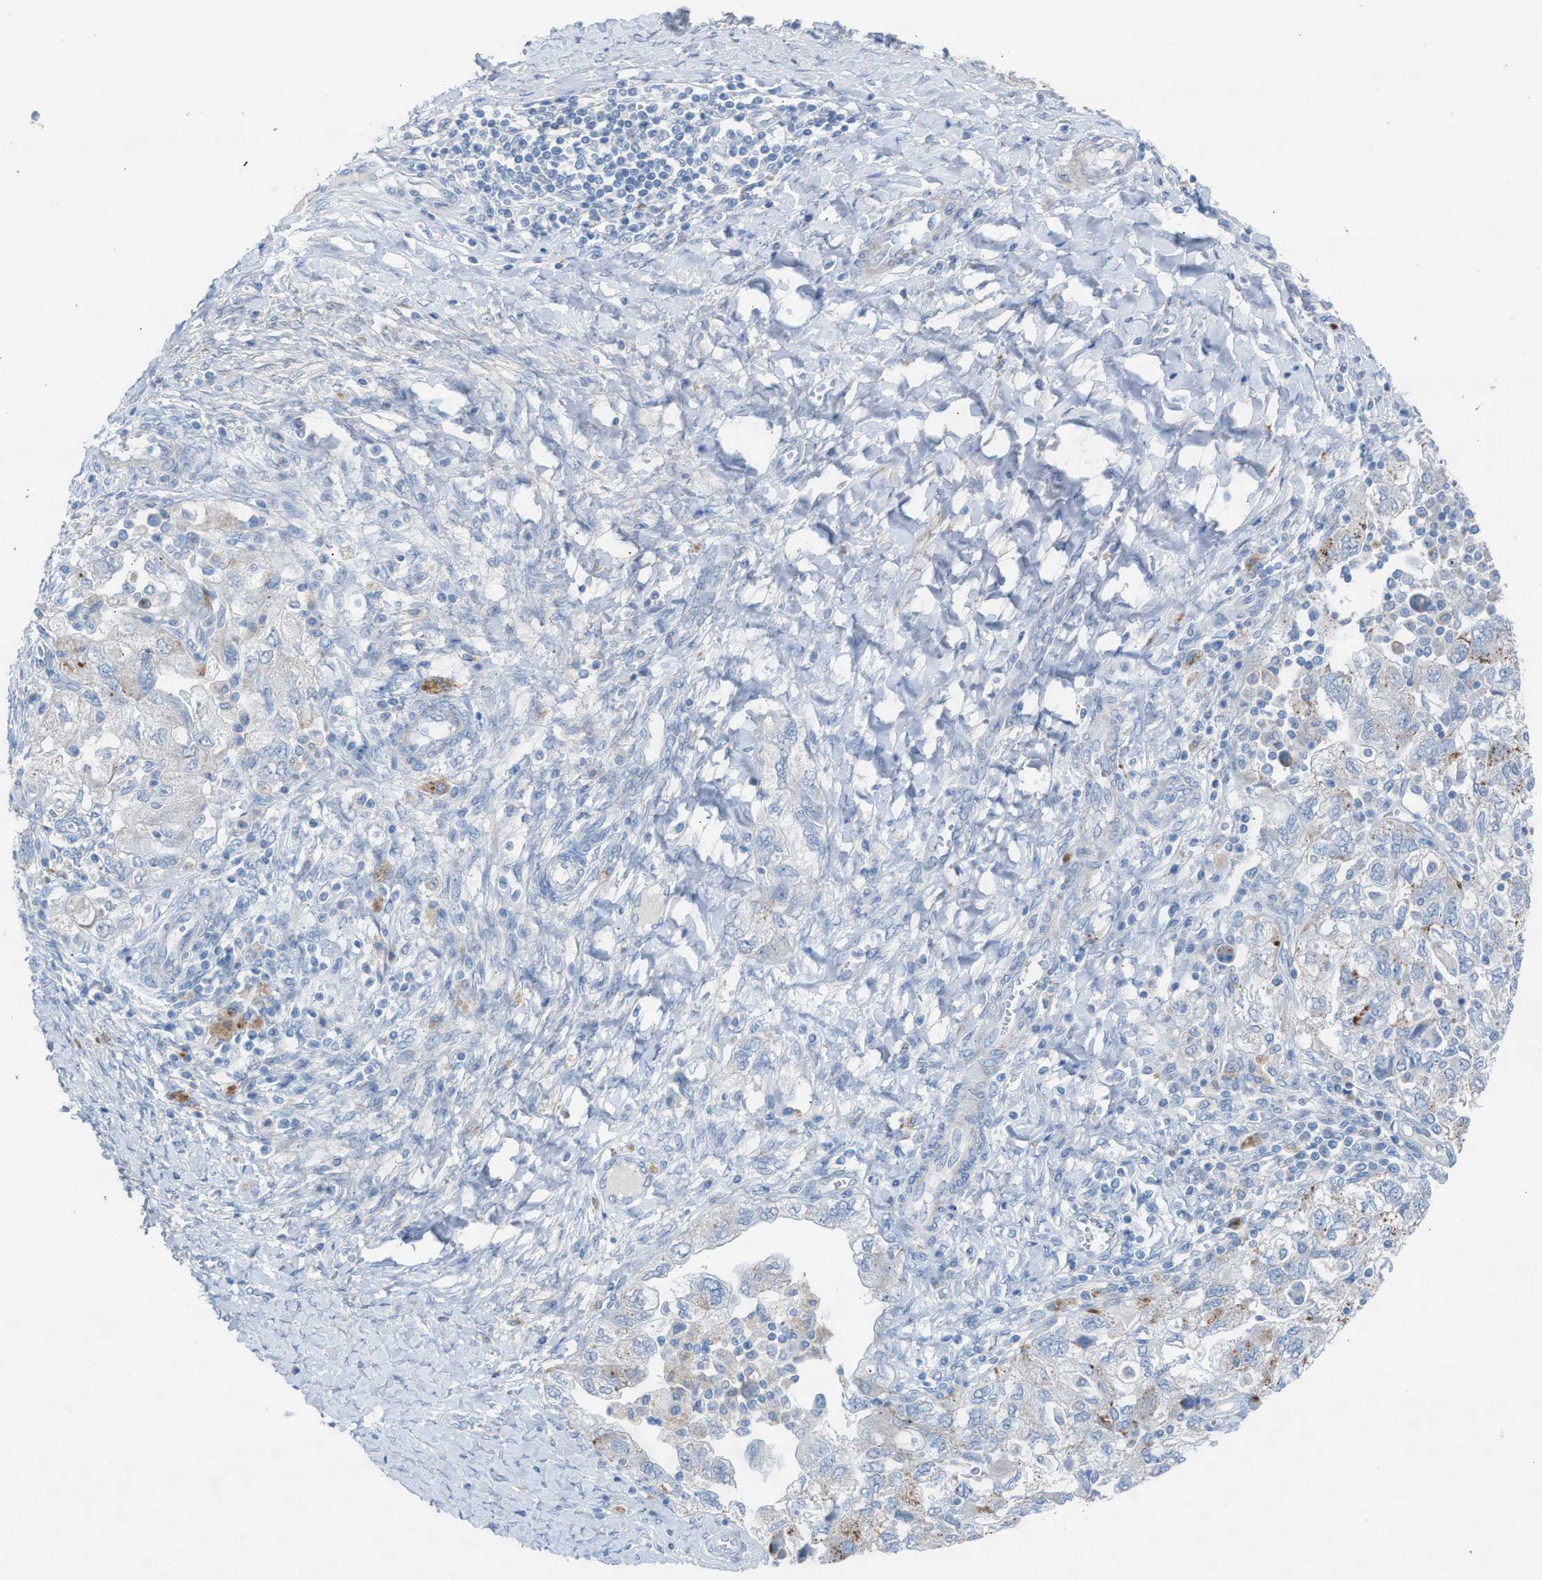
{"staining": {"intensity": "negative", "quantity": "none", "location": "none"}, "tissue": "ovarian cancer", "cell_type": "Tumor cells", "image_type": "cancer", "snomed": [{"axis": "morphology", "description": "Carcinoma, NOS"}, {"axis": "morphology", "description": "Cystadenocarcinoma, serous, NOS"}, {"axis": "topography", "description": "Ovary"}], "caption": "This is a micrograph of immunohistochemistry (IHC) staining of carcinoma (ovarian), which shows no staining in tumor cells.", "gene": "ASPA", "patient": {"sex": "female", "age": 69}}